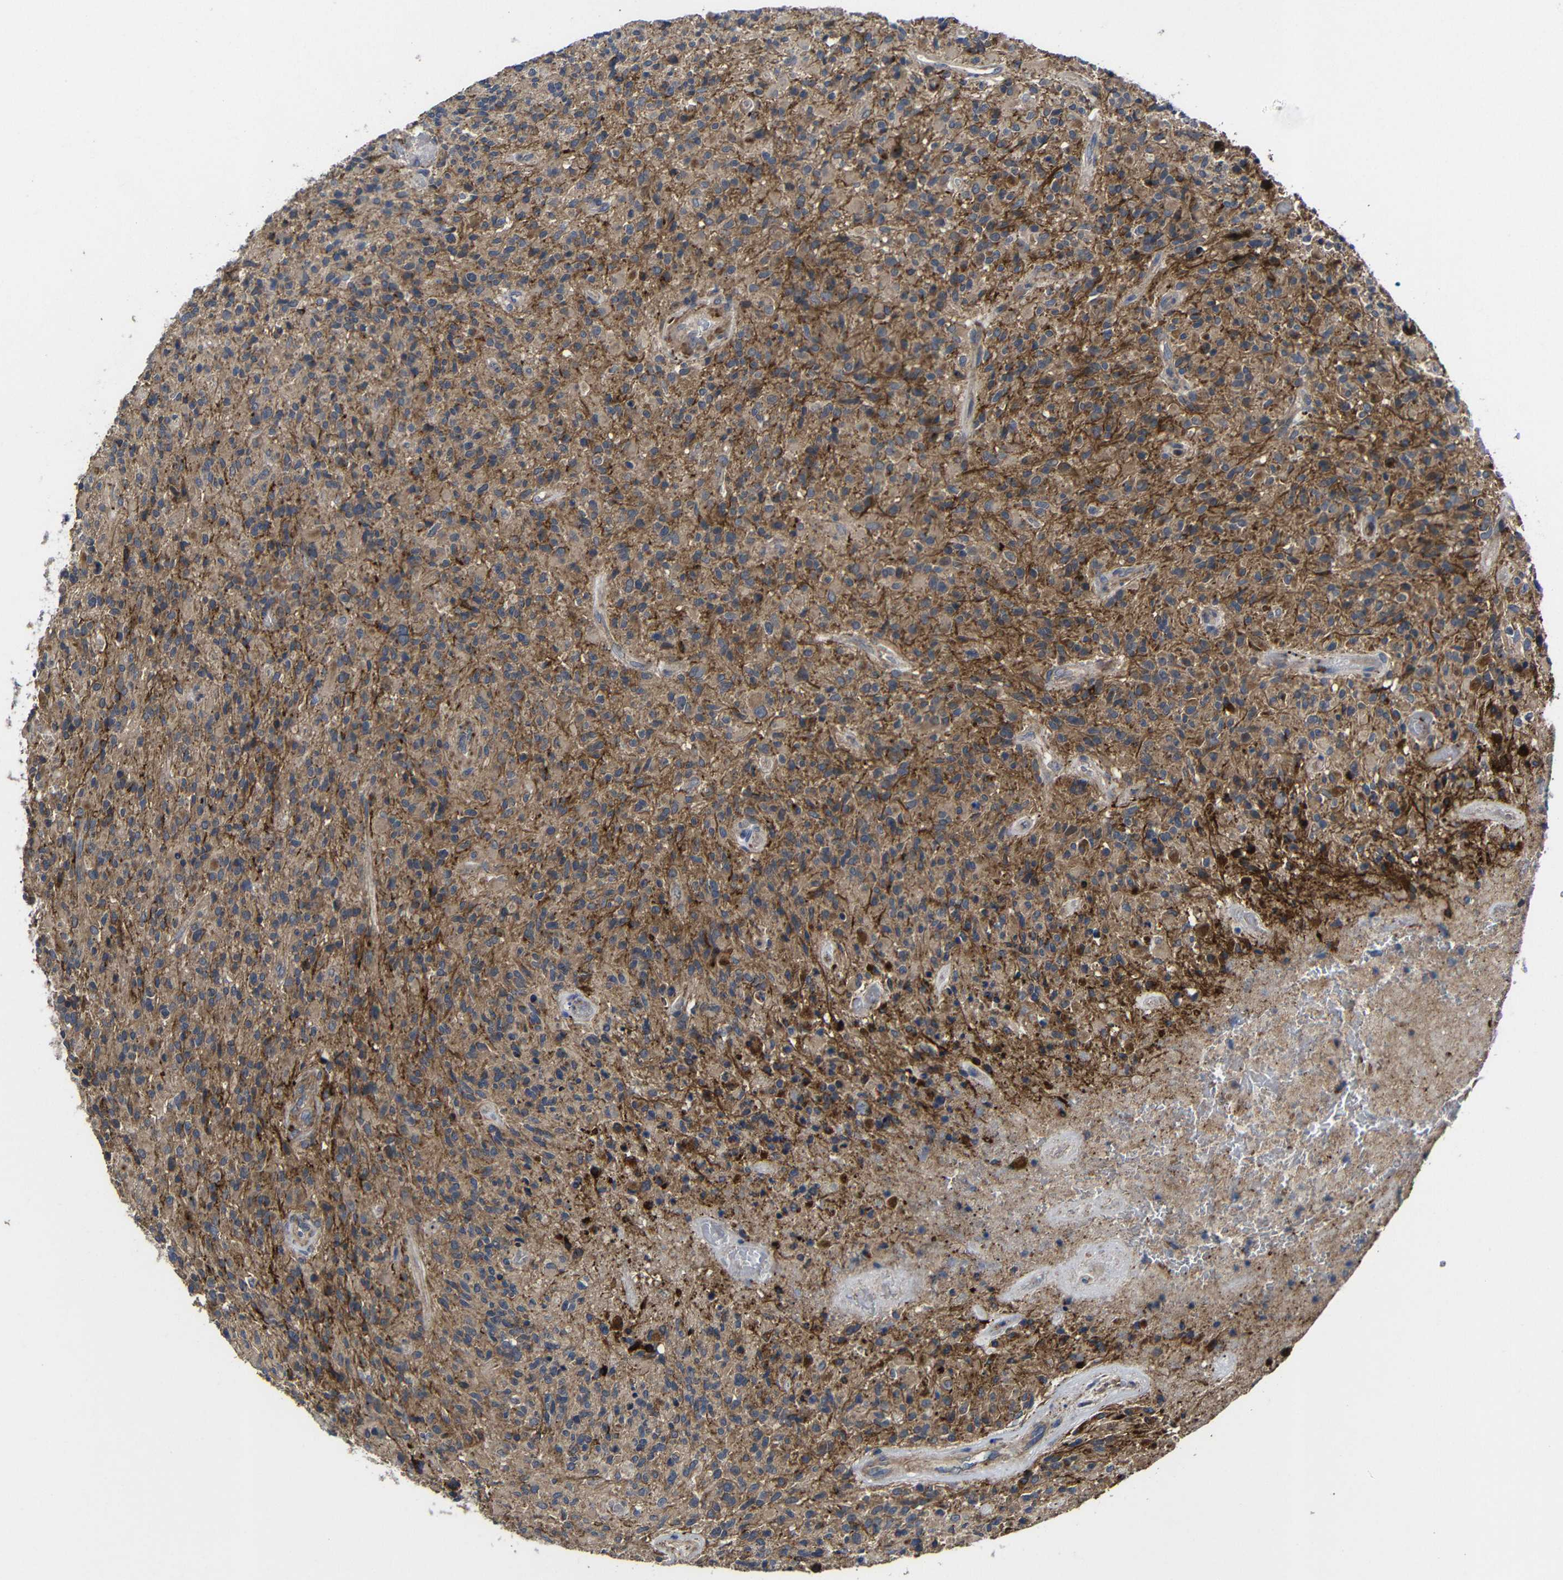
{"staining": {"intensity": "moderate", "quantity": ">75%", "location": "cytoplasmic/membranous"}, "tissue": "glioma", "cell_type": "Tumor cells", "image_type": "cancer", "snomed": [{"axis": "morphology", "description": "Glioma, malignant, High grade"}, {"axis": "topography", "description": "Brain"}], "caption": "Immunohistochemistry (IHC) of human high-grade glioma (malignant) demonstrates medium levels of moderate cytoplasmic/membranous positivity in about >75% of tumor cells.", "gene": "LPAR5", "patient": {"sex": "male", "age": 71}}